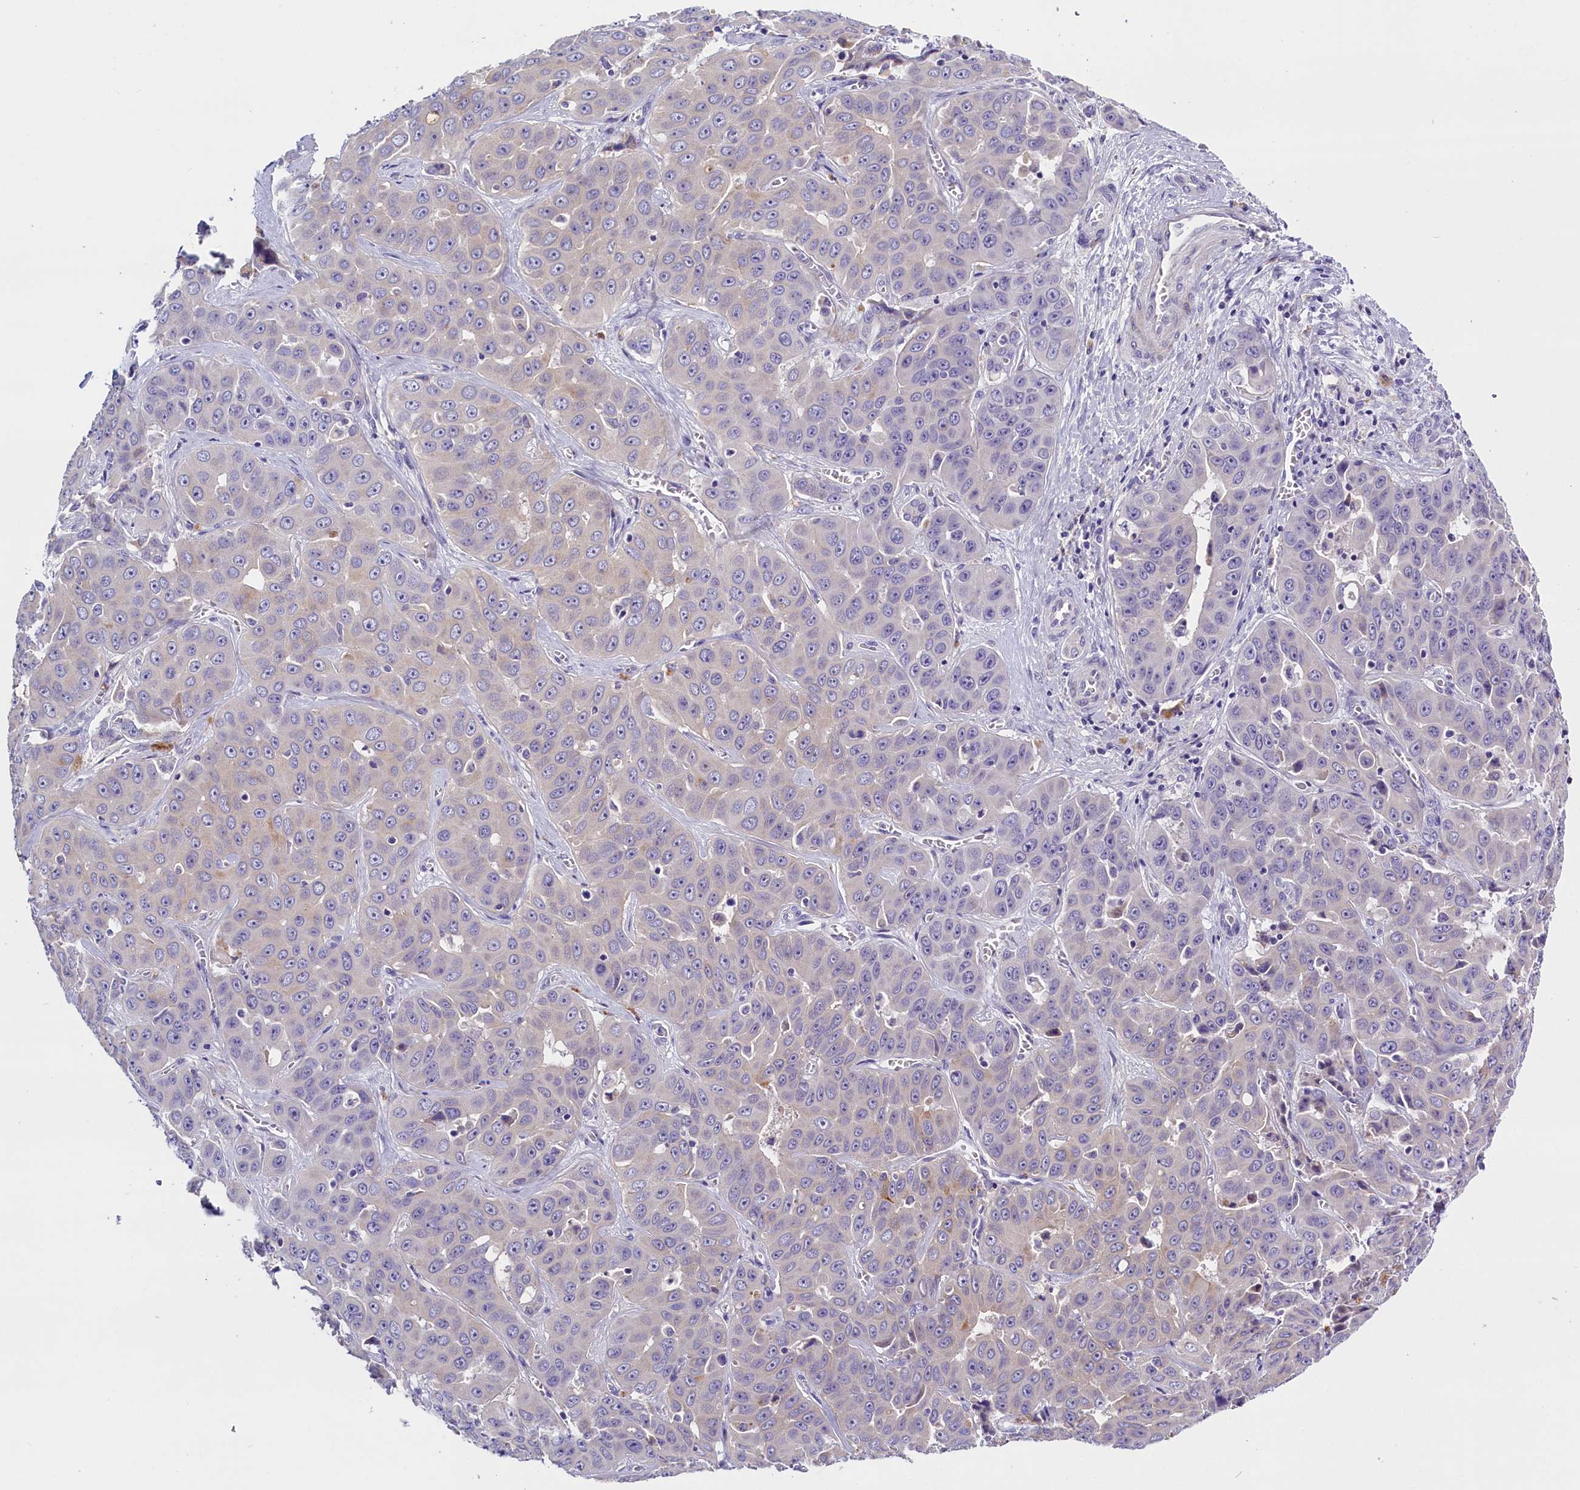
{"staining": {"intensity": "negative", "quantity": "none", "location": "none"}, "tissue": "liver cancer", "cell_type": "Tumor cells", "image_type": "cancer", "snomed": [{"axis": "morphology", "description": "Cholangiocarcinoma"}, {"axis": "topography", "description": "Liver"}], "caption": "A high-resolution photomicrograph shows IHC staining of liver cancer, which shows no significant staining in tumor cells. (Stains: DAB immunohistochemistry with hematoxylin counter stain, Microscopy: brightfield microscopy at high magnification).", "gene": "RTTN", "patient": {"sex": "female", "age": 52}}